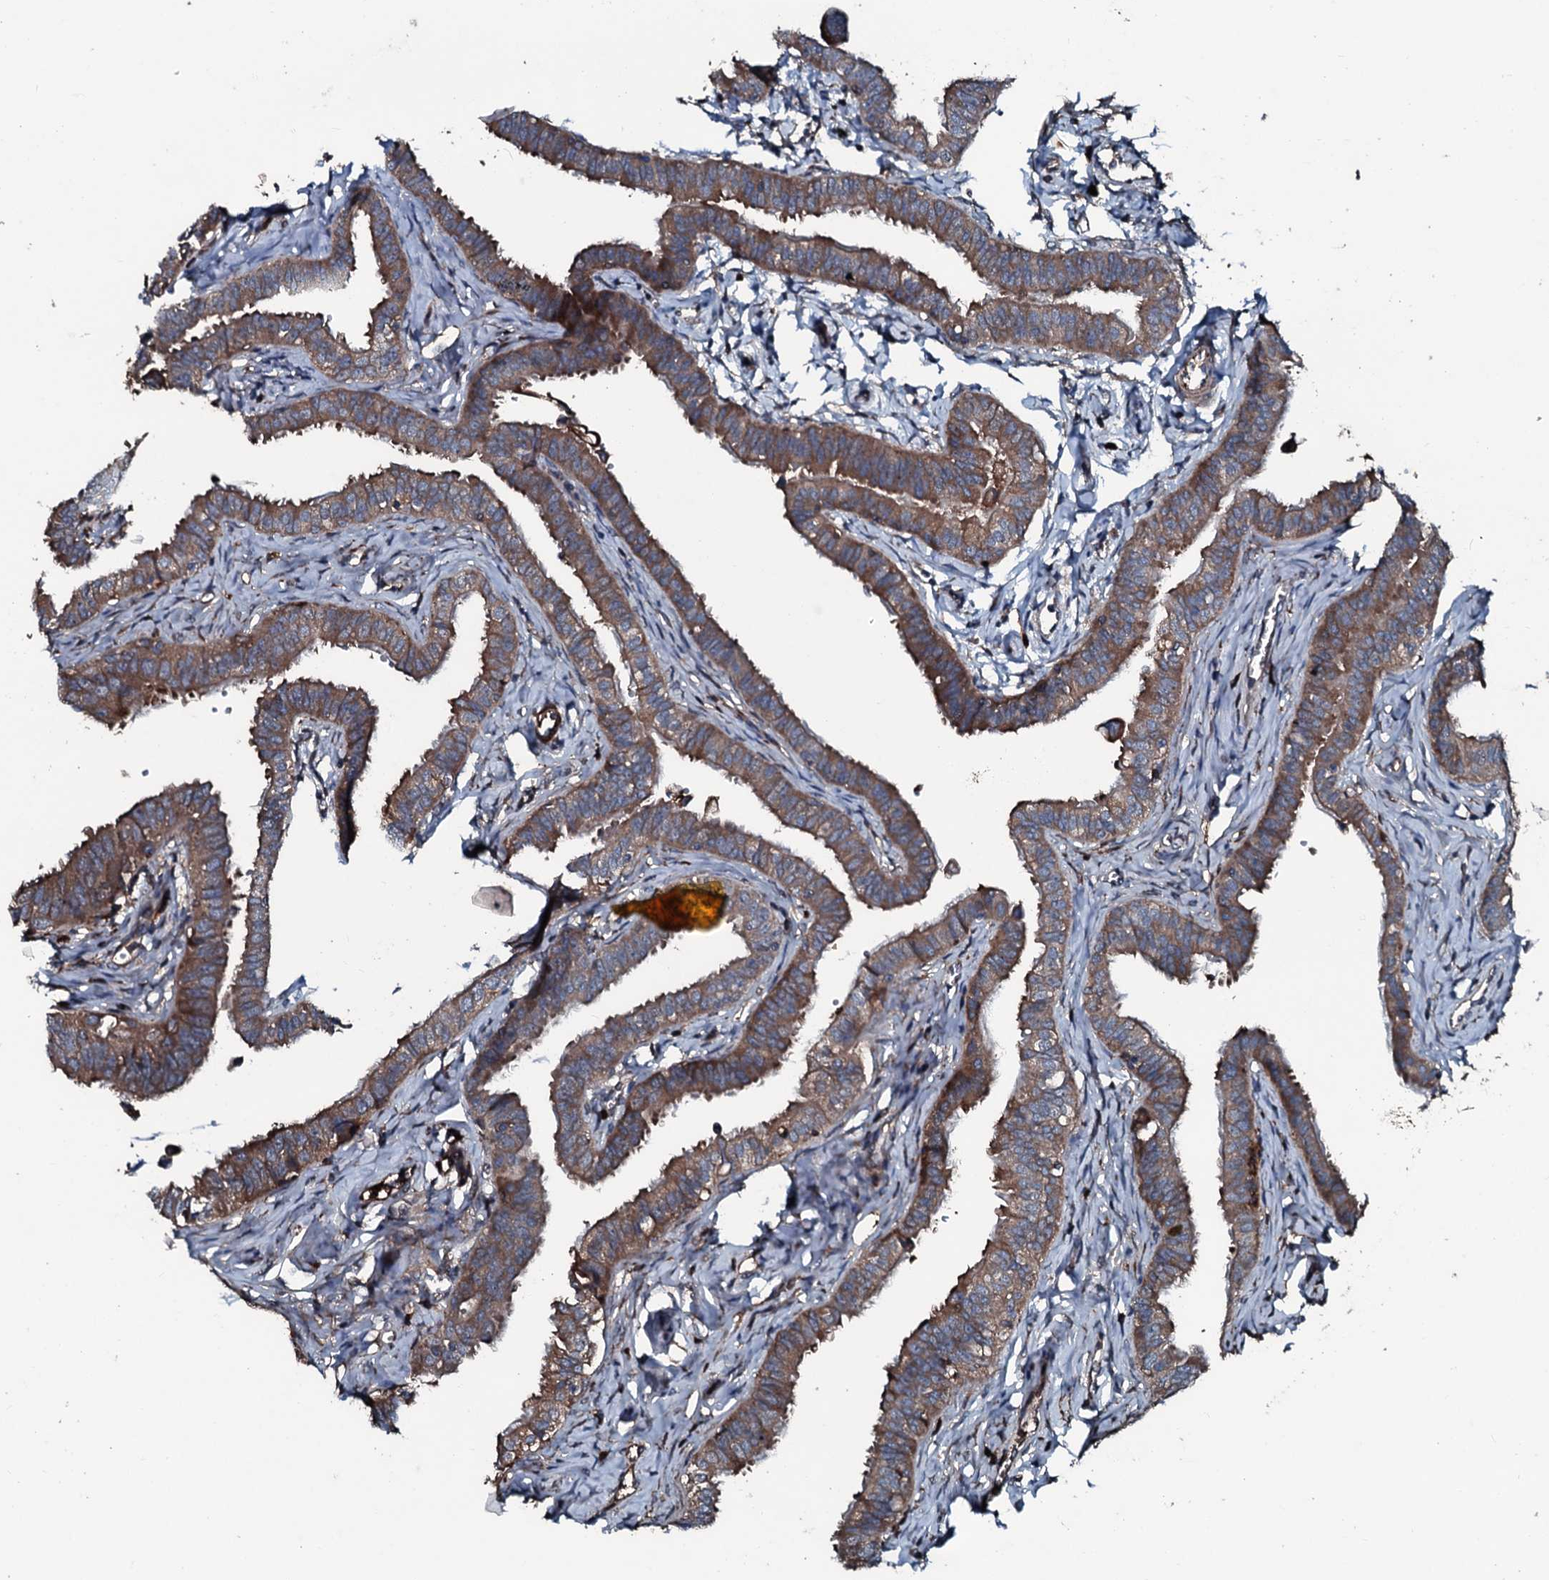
{"staining": {"intensity": "moderate", "quantity": ">75%", "location": "cytoplasmic/membranous"}, "tissue": "fallopian tube", "cell_type": "Glandular cells", "image_type": "normal", "snomed": [{"axis": "morphology", "description": "Normal tissue, NOS"}, {"axis": "morphology", "description": "Carcinoma, NOS"}, {"axis": "topography", "description": "Fallopian tube"}, {"axis": "topography", "description": "Ovary"}], "caption": "Protein staining reveals moderate cytoplasmic/membranous expression in about >75% of glandular cells in benign fallopian tube. The staining is performed using DAB (3,3'-diaminobenzidine) brown chromogen to label protein expression. The nuclei are counter-stained blue using hematoxylin.", "gene": "AARS1", "patient": {"sex": "female", "age": 59}}